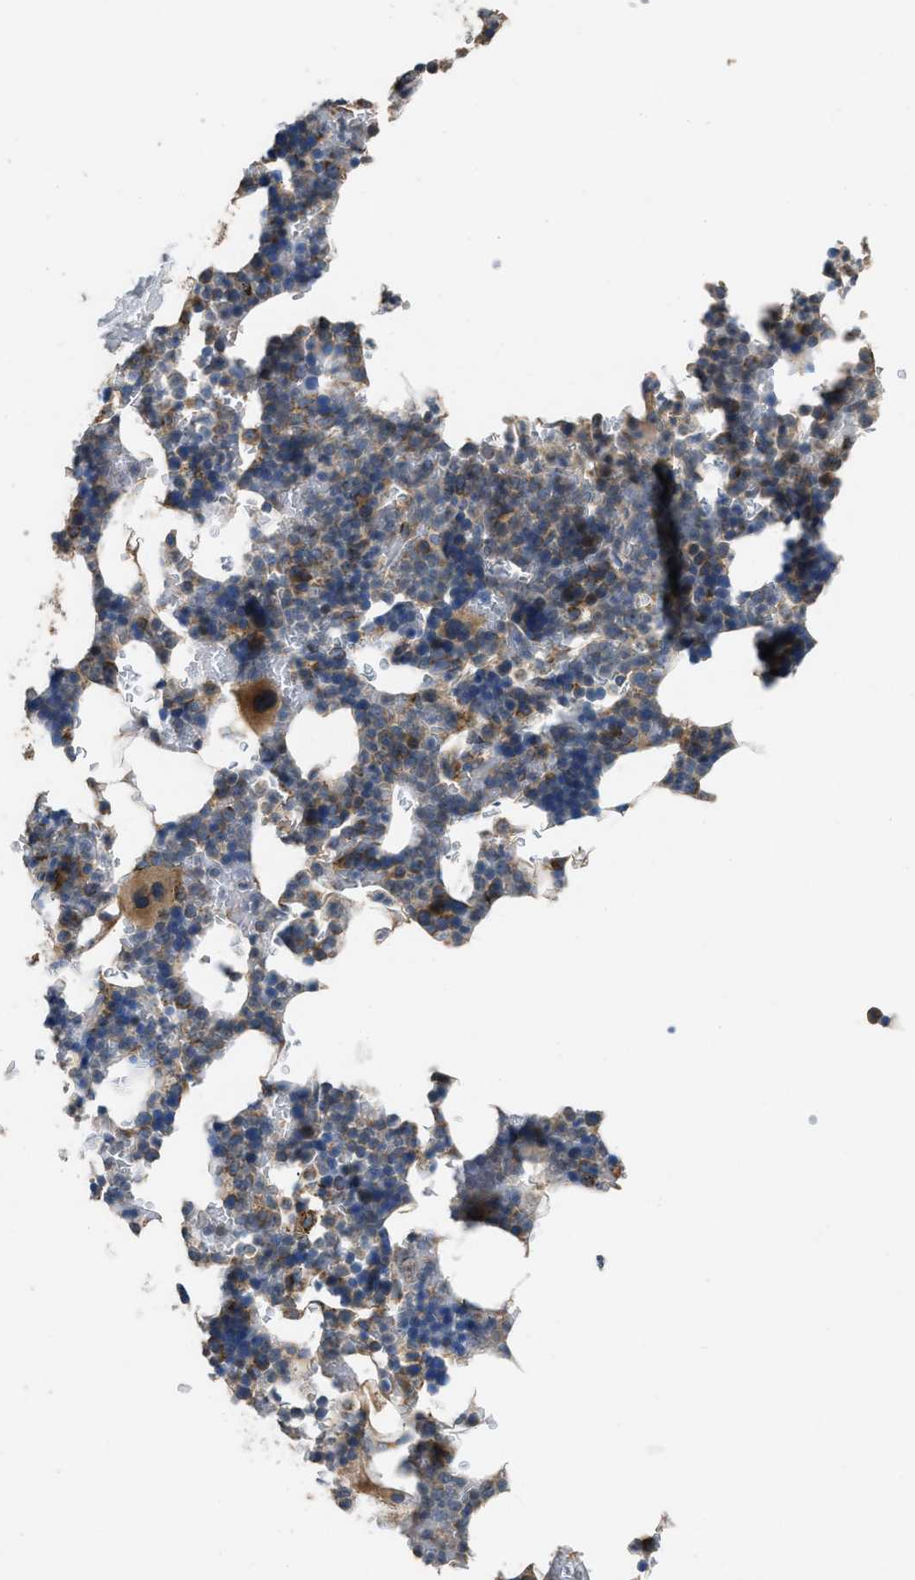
{"staining": {"intensity": "moderate", "quantity": "25%-75%", "location": "cytoplasmic/membranous"}, "tissue": "bone marrow", "cell_type": "Hematopoietic cells", "image_type": "normal", "snomed": [{"axis": "morphology", "description": "Normal tissue, NOS"}, {"axis": "topography", "description": "Bone marrow"}], "caption": "Immunohistochemical staining of normal bone marrow shows 25%-75% levels of moderate cytoplasmic/membranous protein positivity in approximately 25%-75% of hematopoietic cells.", "gene": "TMEM150A", "patient": {"sex": "female", "age": 81}}